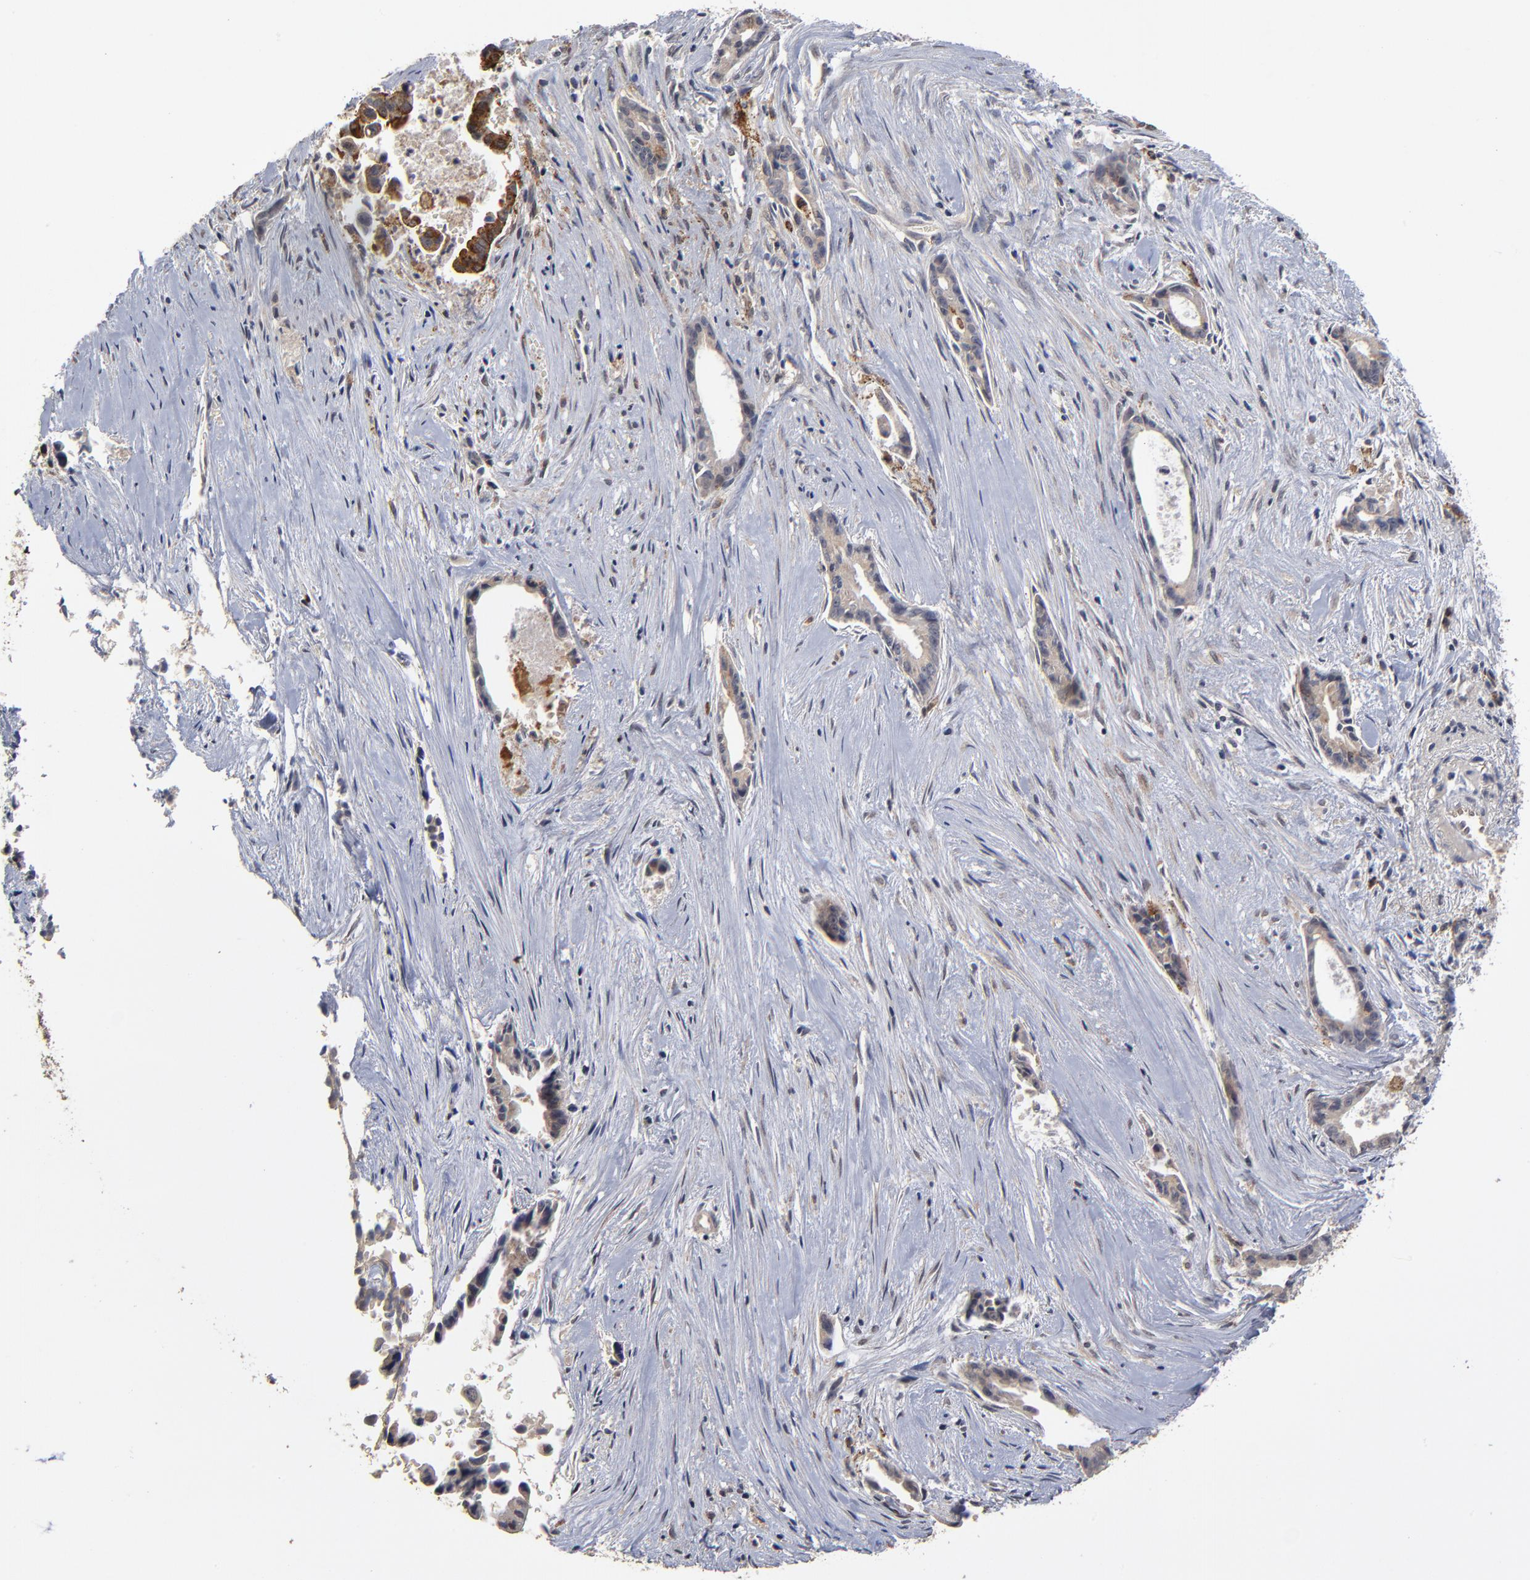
{"staining": {"intensity": "strong", "quantity": ">75%", "location": "cytoplasmic/membranous"}, "tissue": "liver cancer", "cell_type": "Tumor cells", "image_type": "cancer", "snomed": [{"axis": "morphology", "description": "Cholangiocarcinoma"}, {"axis": "topography", "description": "Liver"}], "caption": "Protein expression analysis of cholangiocarcinoma (liver) displays strong cytoplasmic/membranous staining in approximately >75% of tumor cells. (brown staining indicates protein expression, while blue staining denotes nuclei).", "gene": "ASB8", "patient": {"sex": "female", "age": 55}}